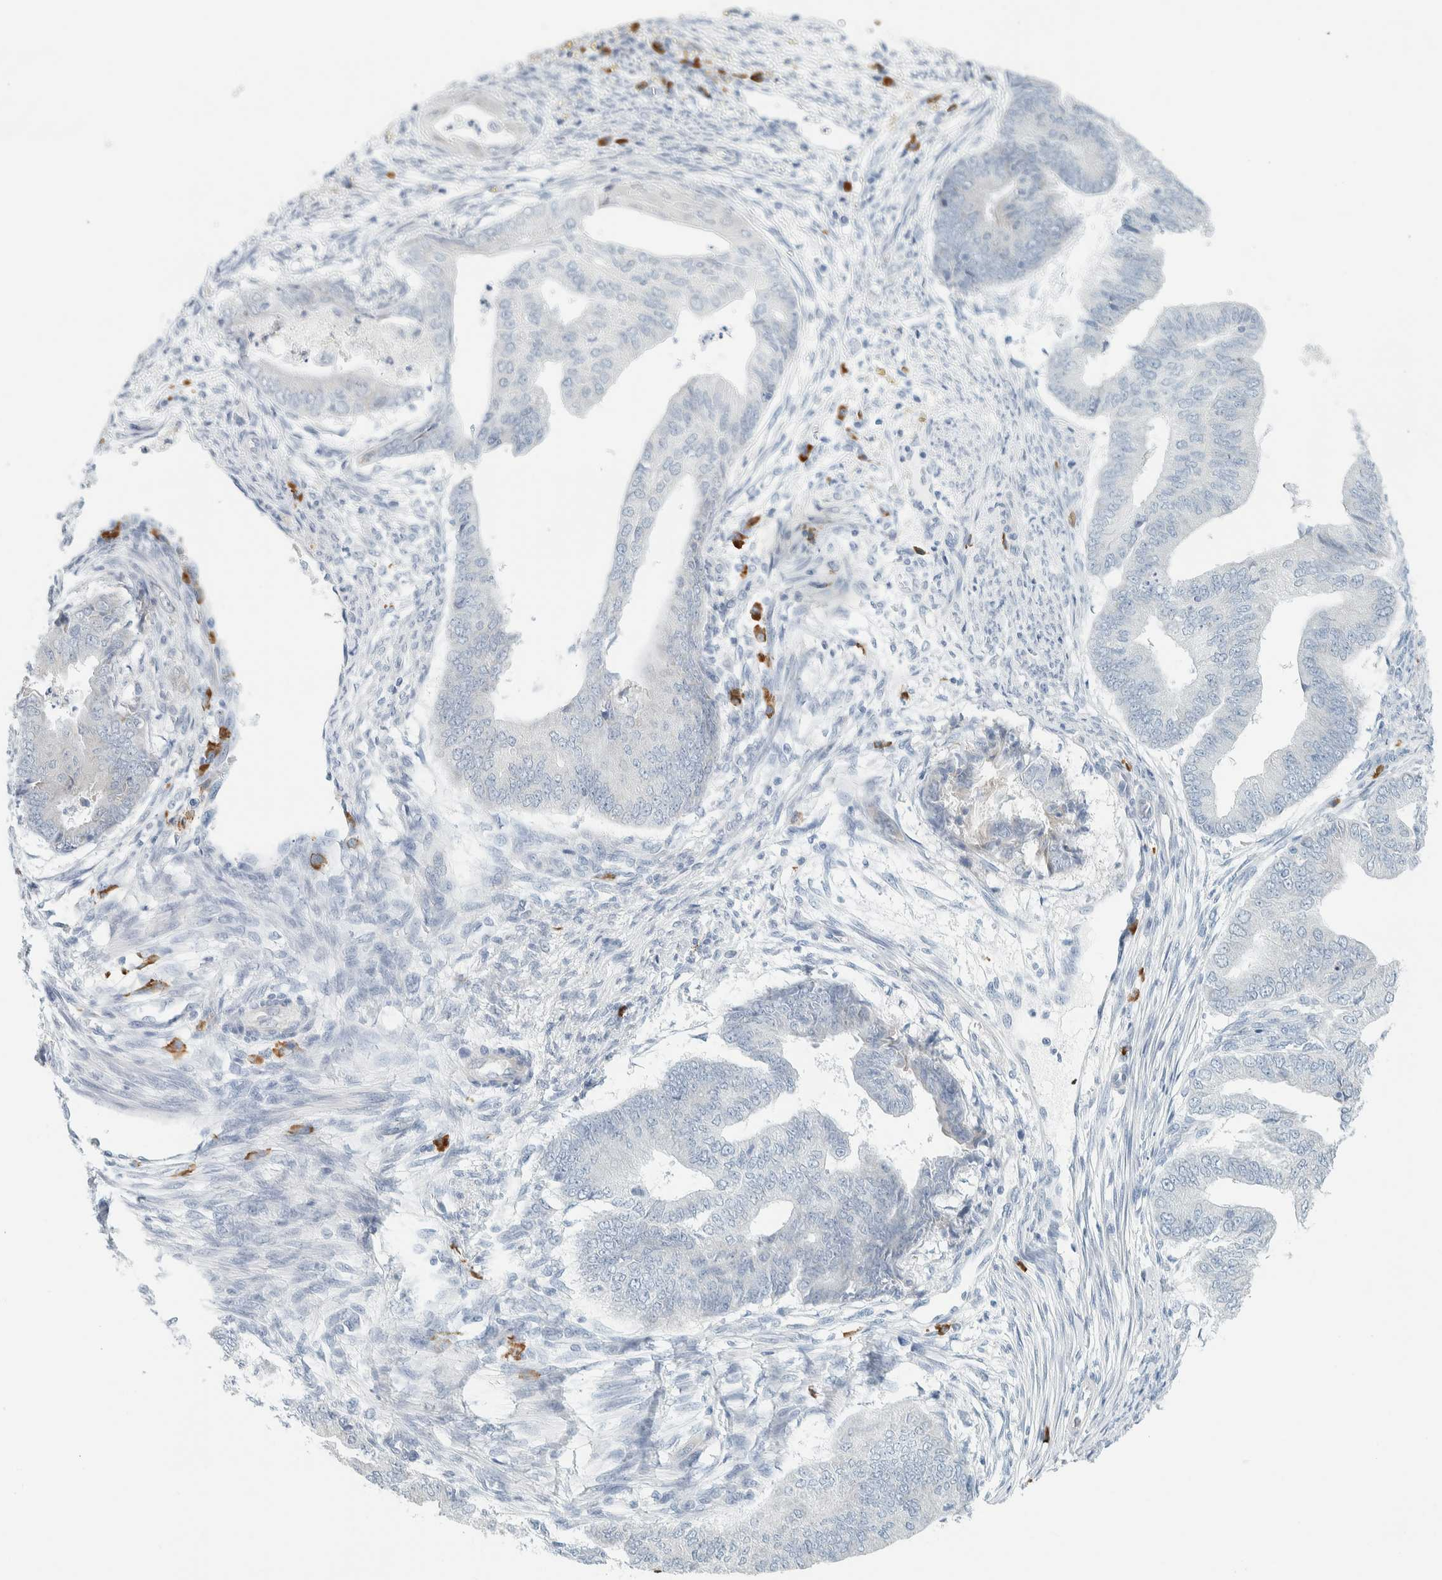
{"staining": {"intensity": "negative", "quantity": "none", "location": "none"}, "tissue": "endometrial cancer", "cell_type": "Tumor cells", "image_type": "cancer", "snomed": [{"axis": "morphology", "description": "Polyp, NOS"}, {"axis": "morphology", "description": "Adenocarcinoma, NOS"}, {"axis": "morphology", "description": "Adenoma, NOS"}, {"axis": "topography", "description": "Endometrium"}], "caption": "This is an immunohistochemistry histopathology image of human polyp (endometrial). There is no expression in tumor cells.", "gene": "ARHGAP27", "patient": {"sex": "female", "age": 79}}